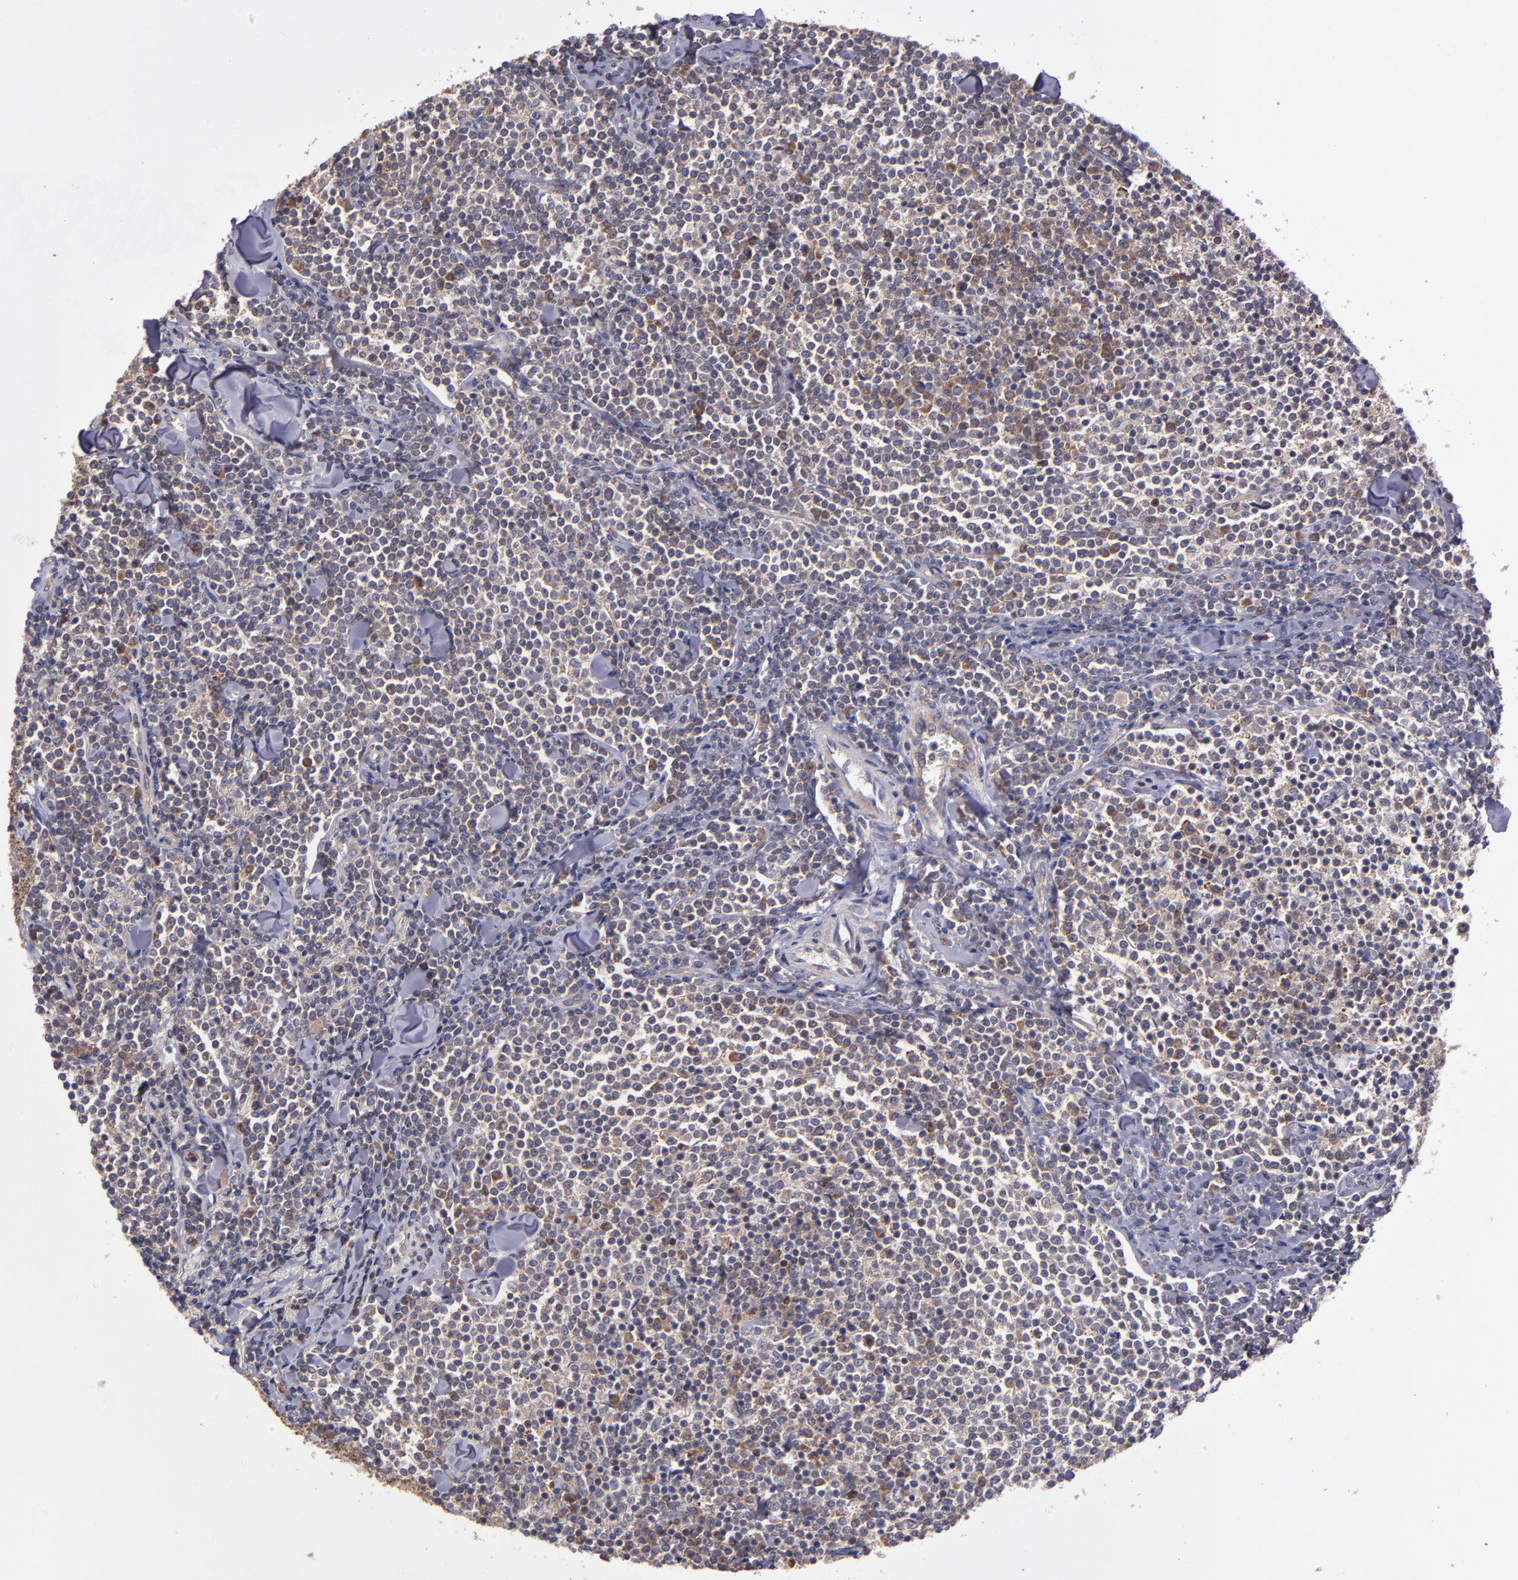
{"staining": {"intensity": "moderate", "quantity": "25%-75%", "location": "cytoplasmic/membranous"}, "tissue": "lymphoma", "cell_type": "Tumor cells", "image_type": "cancer", "snomed": [{"axis": "morphology", "description": "Malignant lymphoma, non-Hodgkin's type, Low grade"}, {"axis": "topography", "description": "Soft tissue"}], "caption": "Protein expression analysis of human low-grade malignant lymphoma, non-Hodgkin's type reveals moderate cytoplasmic/membranous expression in about 25%-75% of tumor cells. Using DAB (3,3'-diaminobenzidine) (brown) and hematoxylin (blue) stains, captured at high magnification using brightfield microscopy.", "gene": "EIF4ENIF1", "patient": {"sex": "male", "age": 92}}